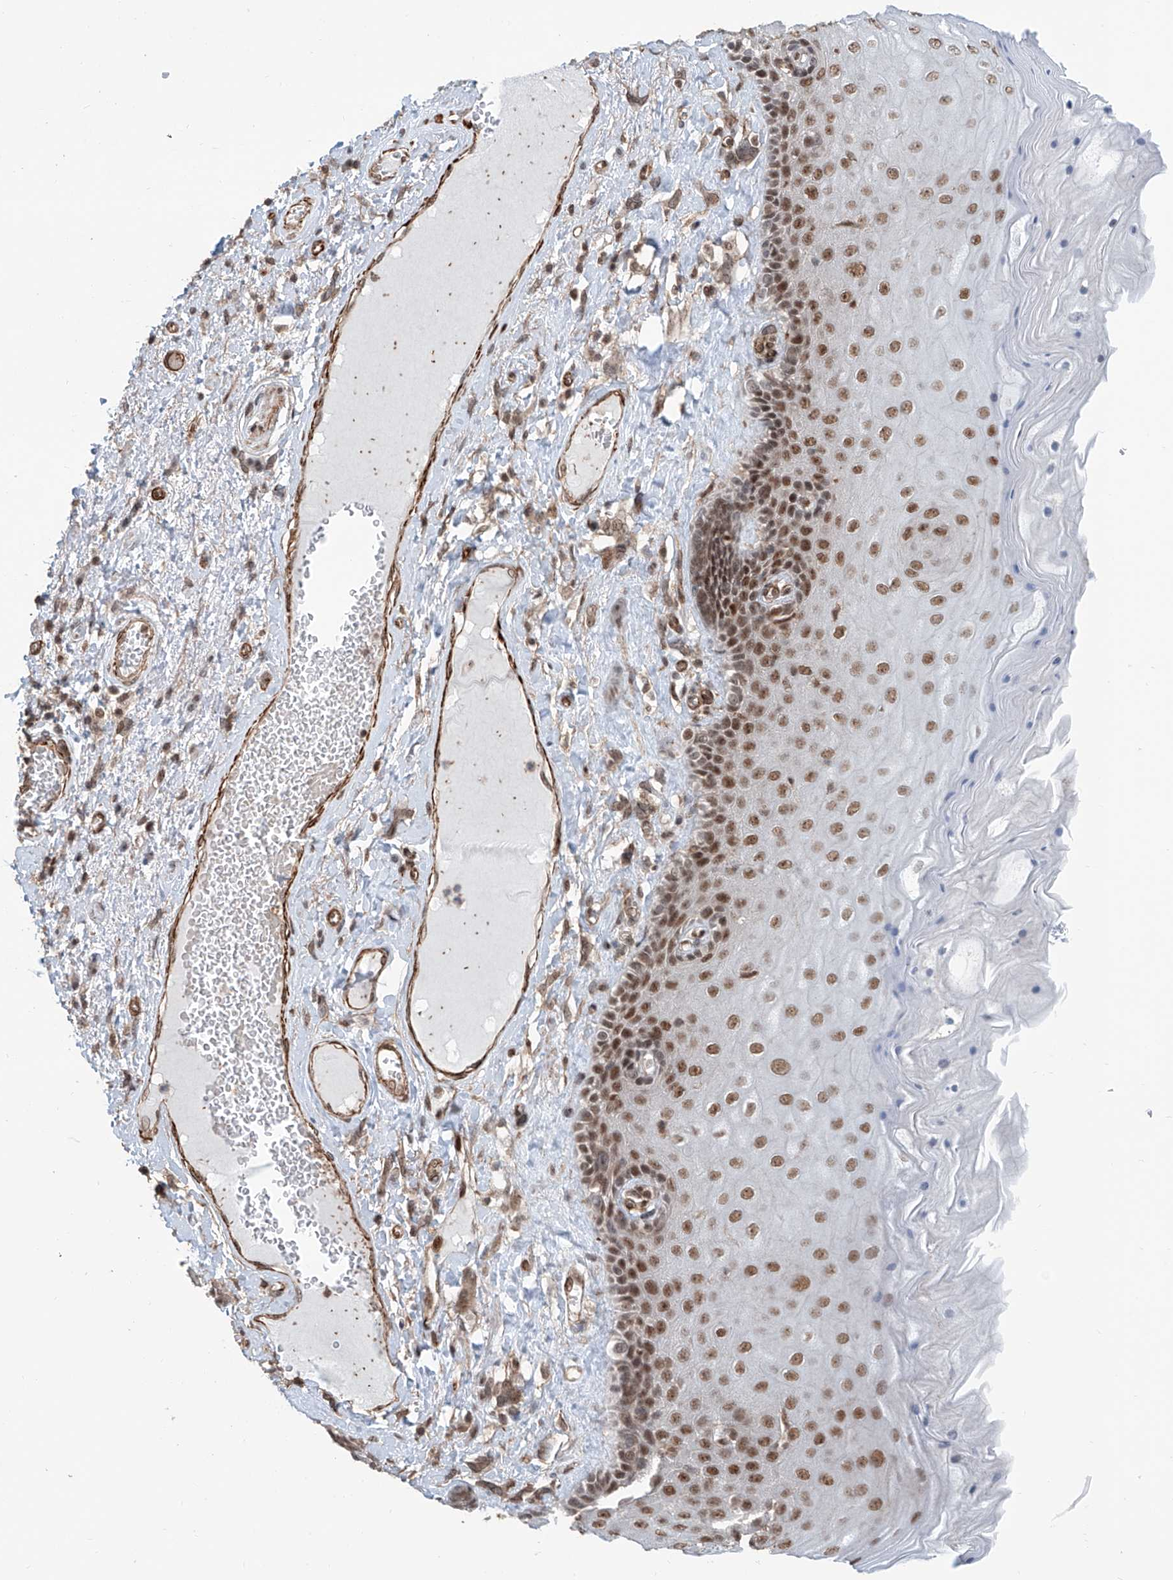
{"staining": {"intensity": "moderate", "quantity": ">75%", "location": "nuclear"}, "tissue": "skin", "cell_type": "Epidermal cells", "image_type": "normal", "snomed": [{"axis": "morphology", "description": "Normal tissue, NOS"}, {"axis": "topography", "description": "Anal"}], "caption": "Immunohistochemical staining of unremarkable human skin exhibits medium levels of moderate nuclear expression in about >75% of epidermal cells.", "gene": "SDE2", "patient": {"sex": "male", "age": 69}}